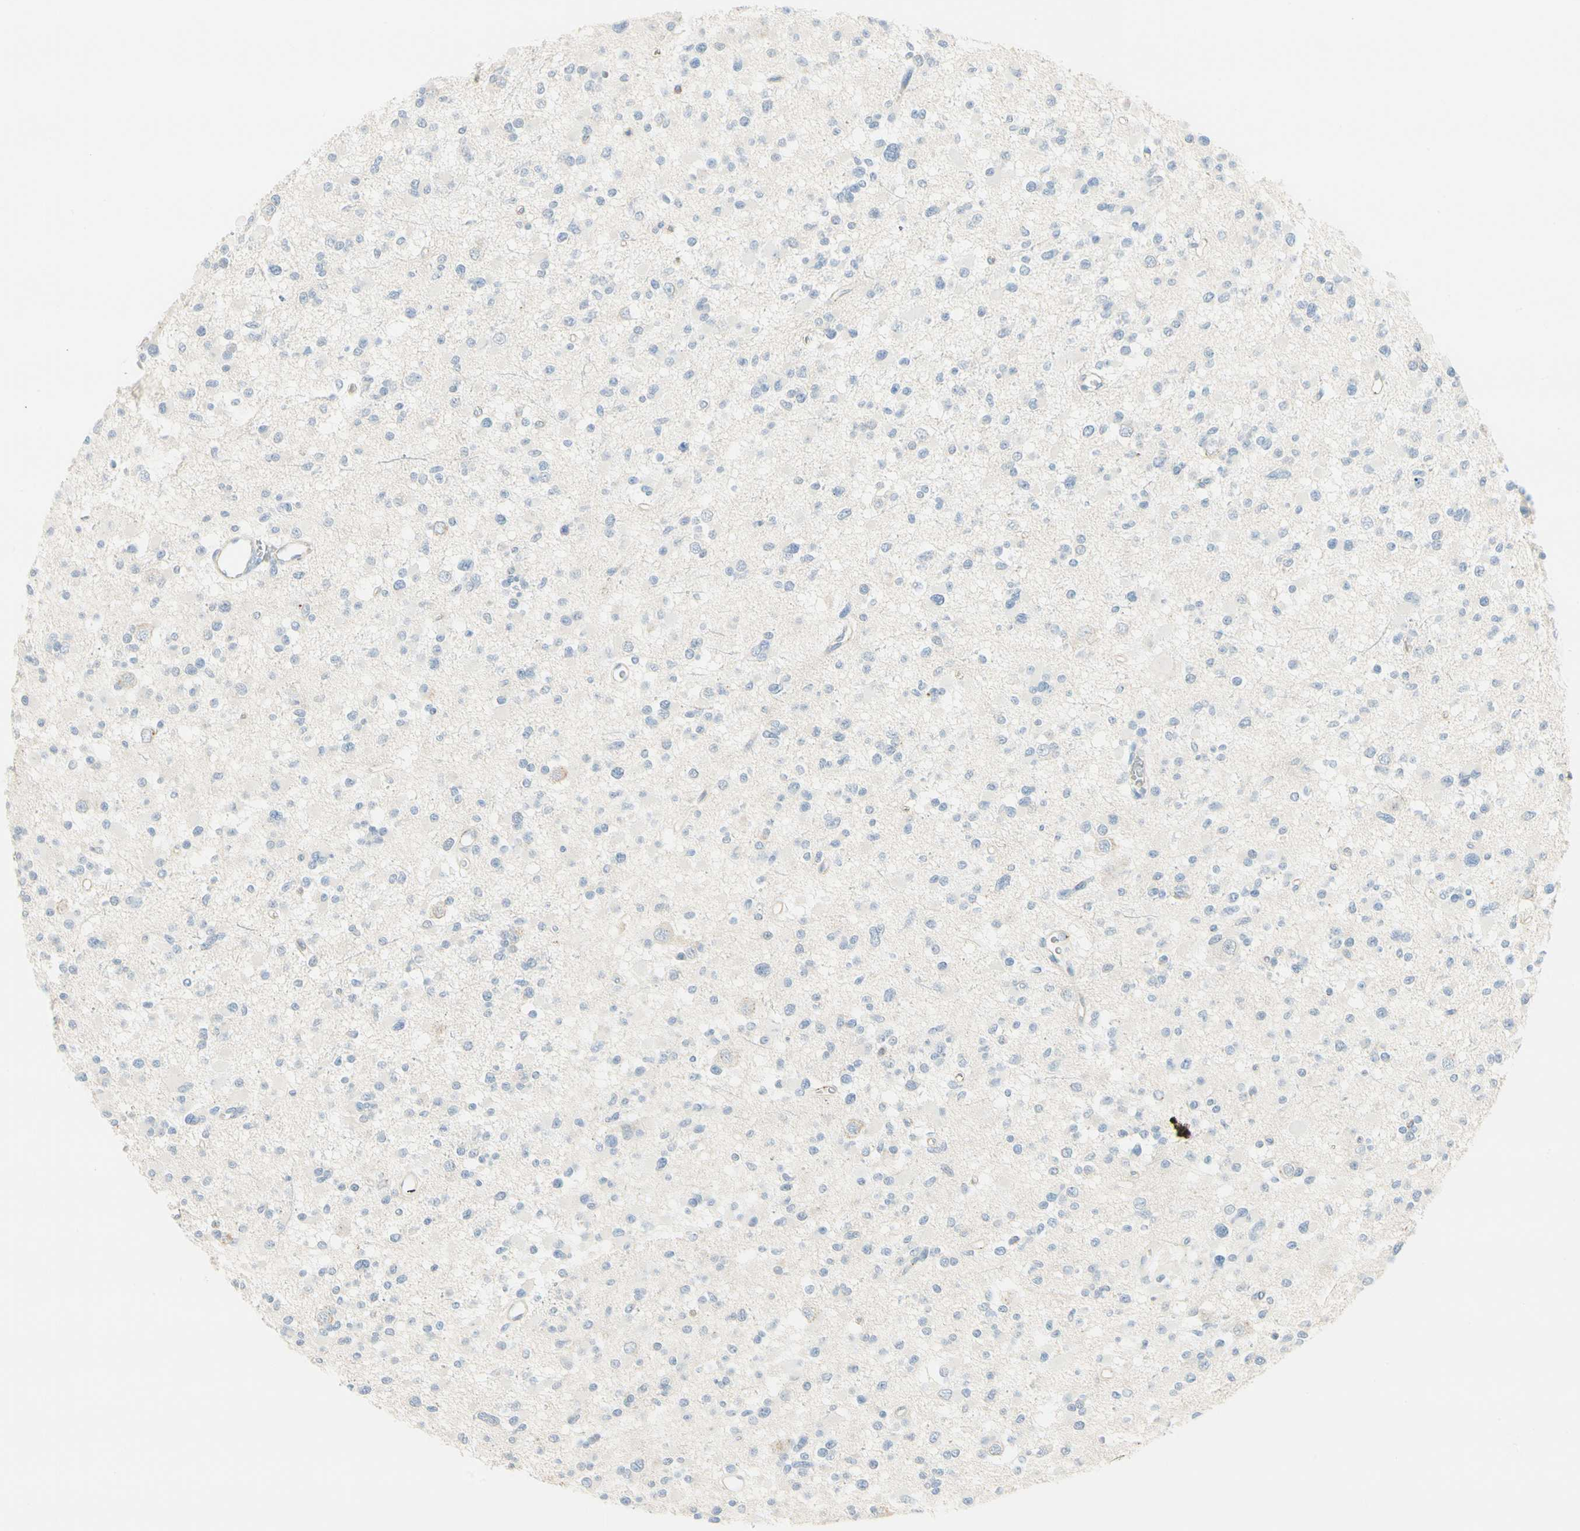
{"staining": {"intensity": "weak", "quantity": "<25%", "location": "cytoplasmic/membranous"}, "tissue": "glioma", "cell_type": "Tumor cells", "image_type": "cancer", "snomed": [{"axis": "morphology", "description": "Glioma, malignant, Low grade"}, {"axis": "topography", "description": "Brain"}], "caption": "The immunohistochemistry (IHC) micrograph has no significant expression in tumor cells of malignant glioma (low-grade) tissue.", "gene": "VPS9D1", "patient": {"sex": "female", "age": 22}}